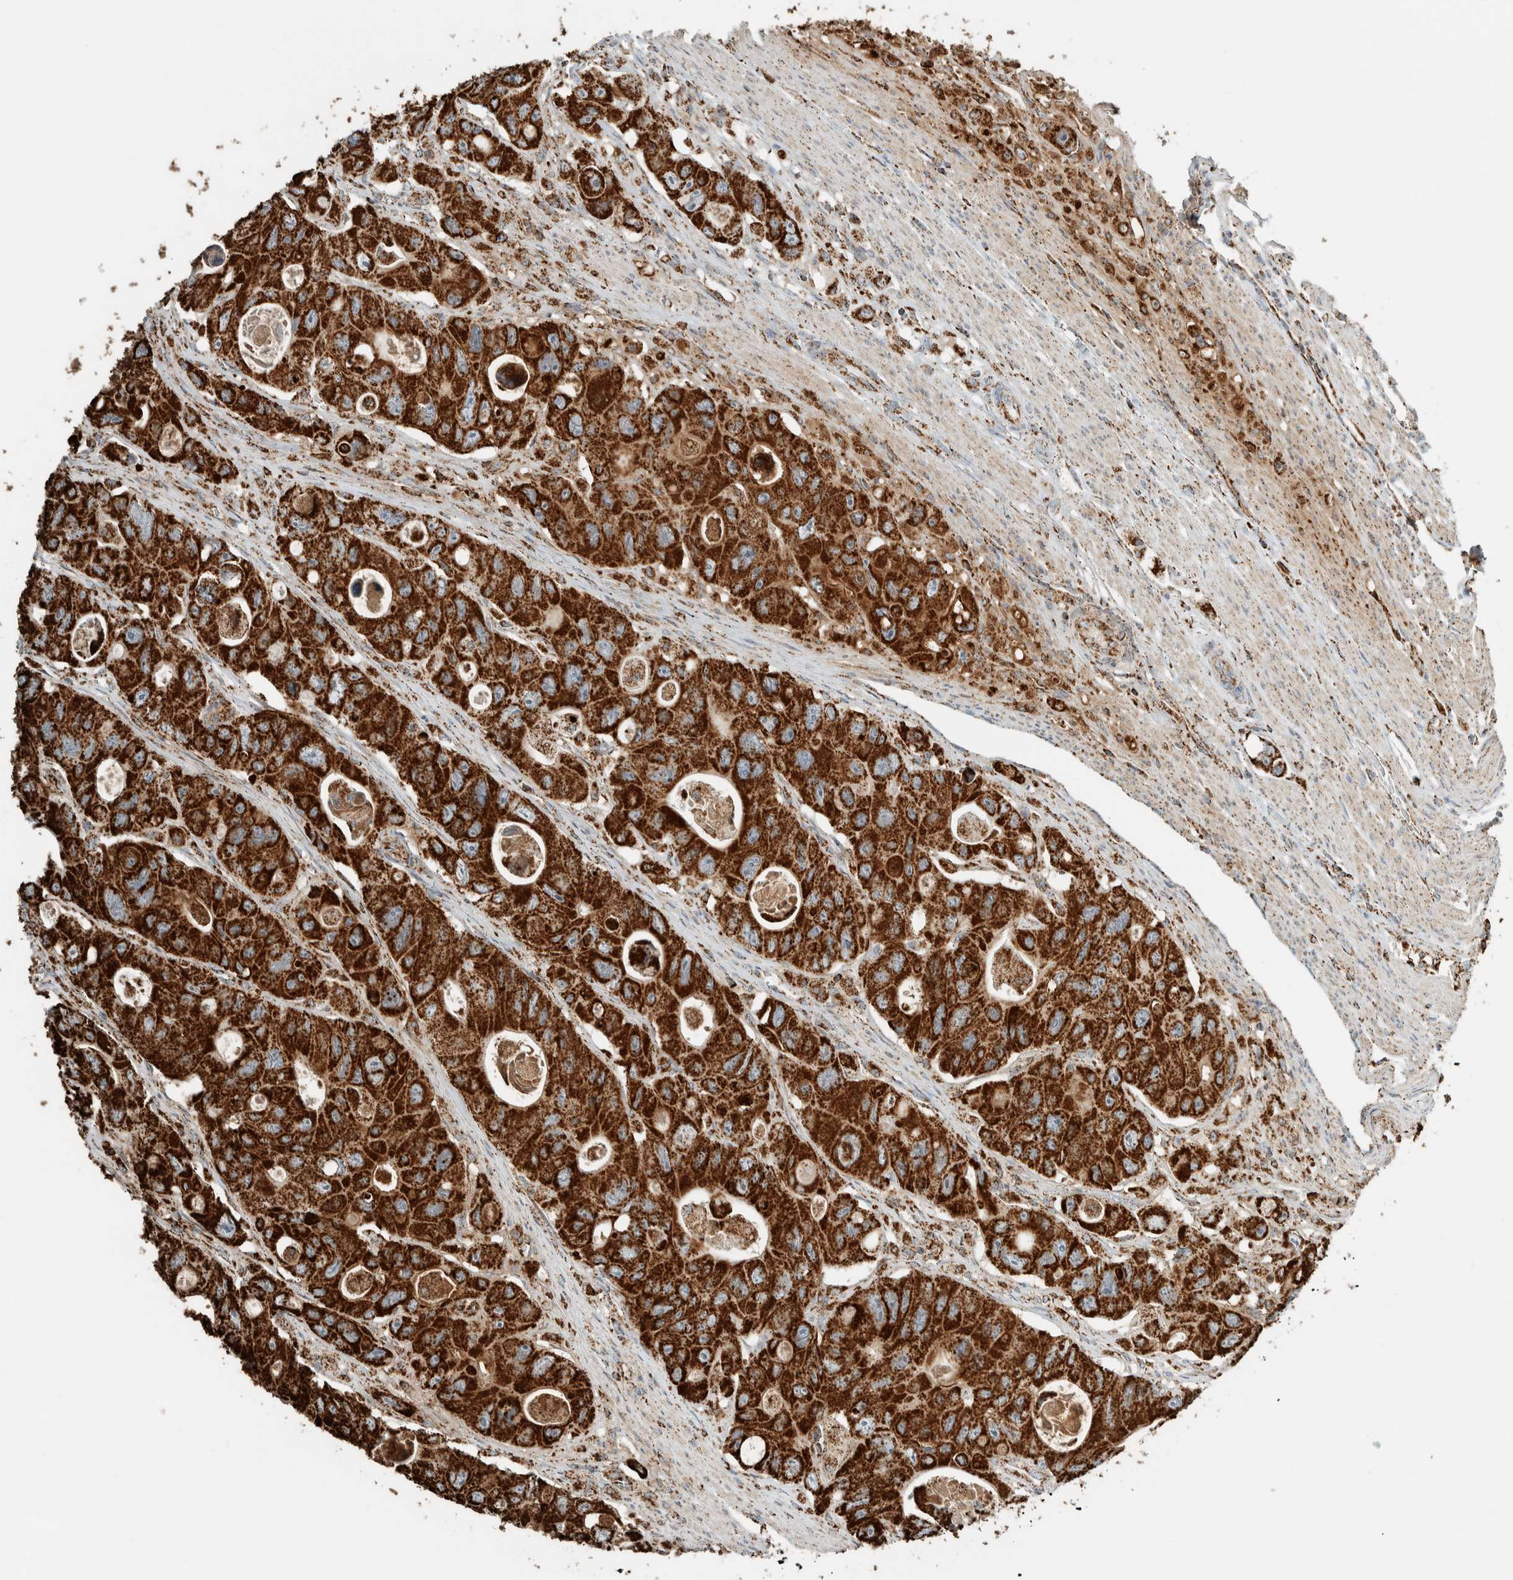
{"staining": {"intensity": "strong", "quantity": ">75%", "location": "cytoplasmic/membranous"}, "tissue": "colorectal cancer", "cell_type": "Tumor cells", "image_type": "cancer", "snomed": [{"axis": "morphology", "description": "Adenocarcinoma, NOS"}, {"axis": "topography", "description": "Colon"}], "caption": "Immunohistochemical staining of colorectal cancer demonstrates high levels of strong cytoplasmic/membranous staining in about >75% of tumor cells.", "gene": "ZNF454", "patient": {"sex": "female", "age": 46}}